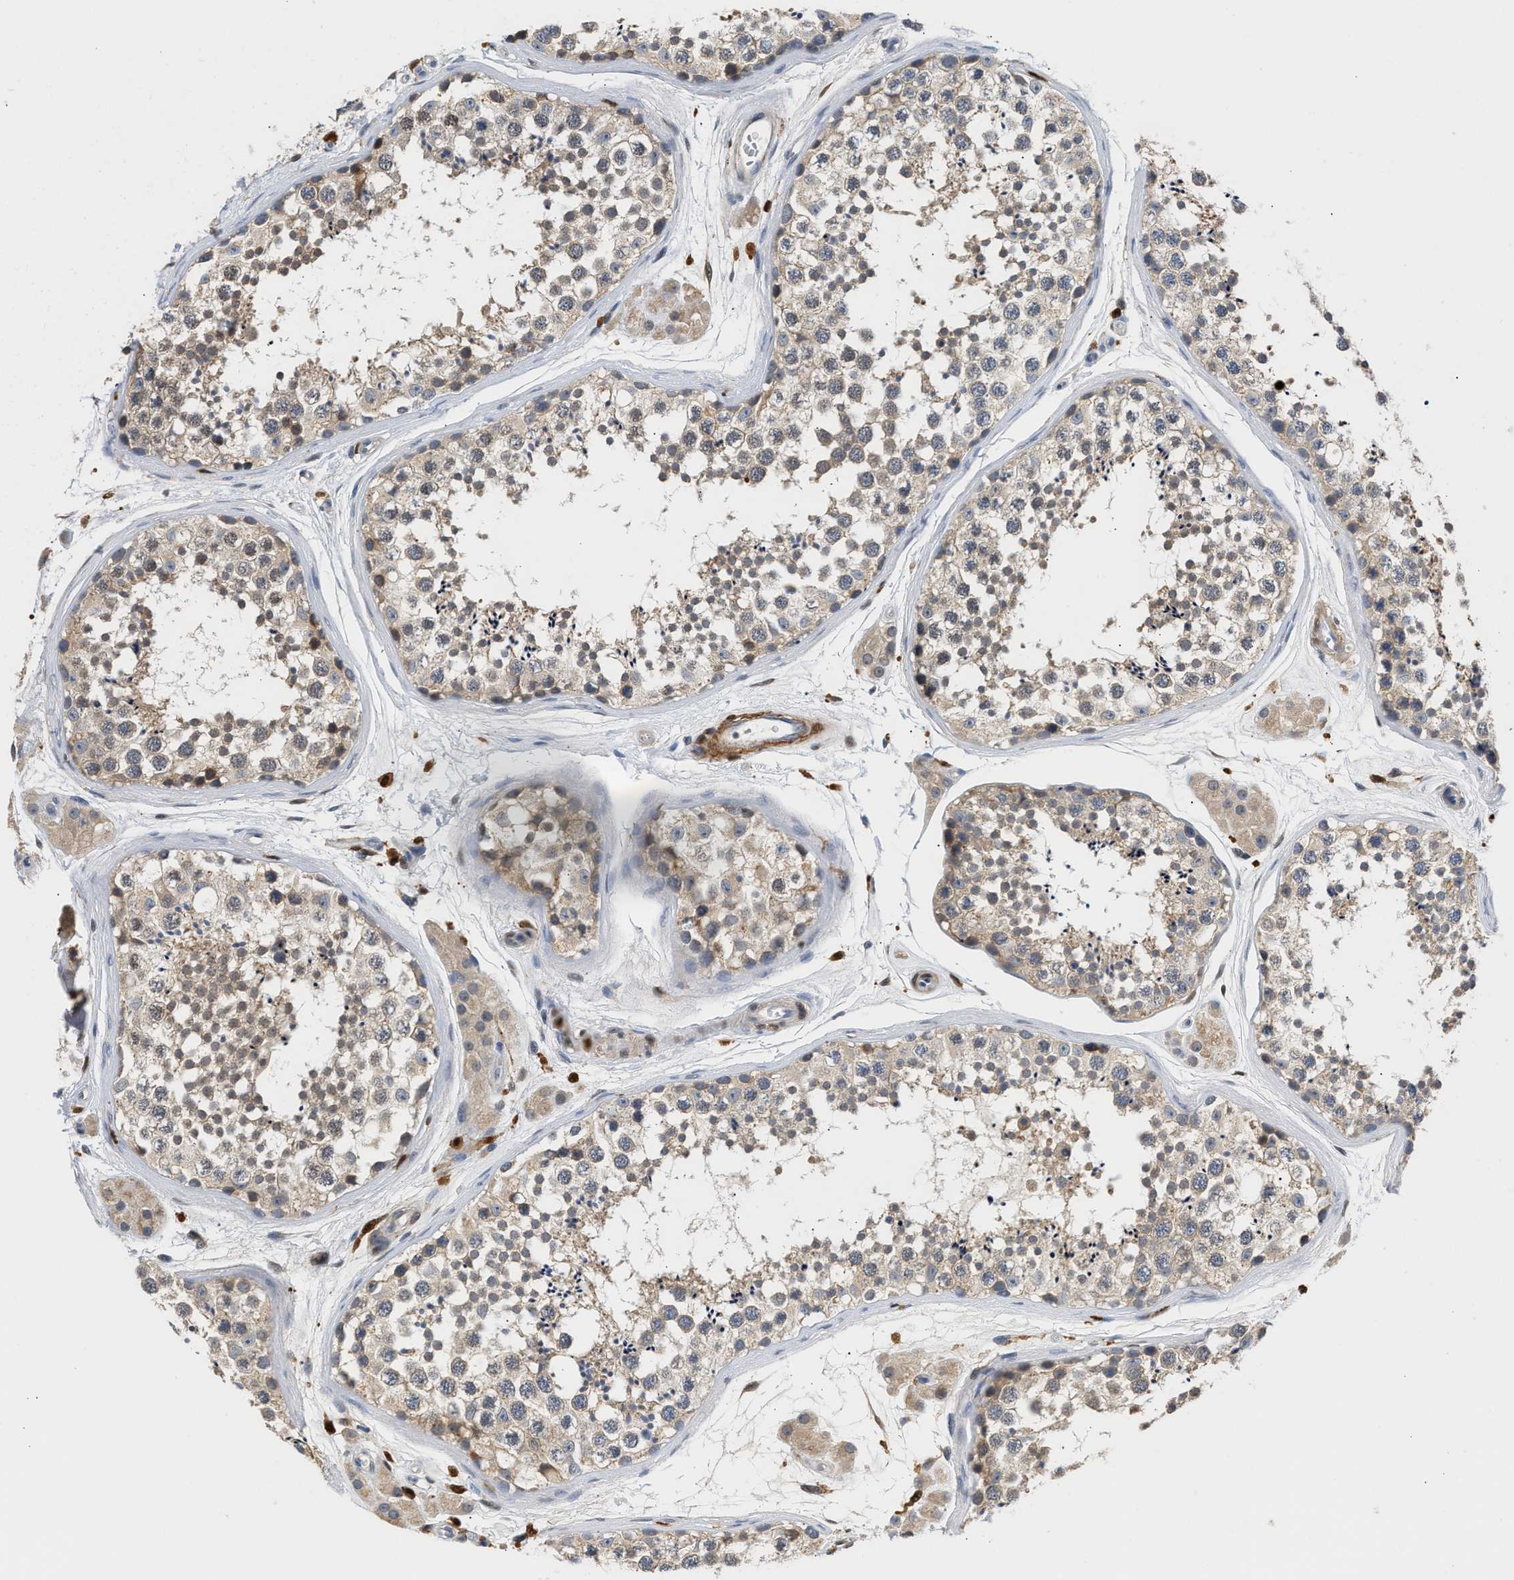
{"staining": {"intensity": "weak", "quantity": ">75%", "location": "cytoplasmic/membranous"}, "tissue": "testis", "cell_type": "Cells in seminiferous ducts", "image_type": "normal", "snomed": [{"axis": "morphology", "description": "Normal tissue, NOS"}, {"axis": "topography", "description": "Testis"}], "caption": "Immunohistochemistry of unremarkable human testis displays low levels of weak cytoplasmic/membranous positivity in about >75% of cells in seminiferous ducts. (DAB (3,3'-diaminobenzidine) = brown stain, brightfield microscopy at high magnification).", "gene": "SLIT2", "patient": {"sex": "male", "age": 56}}